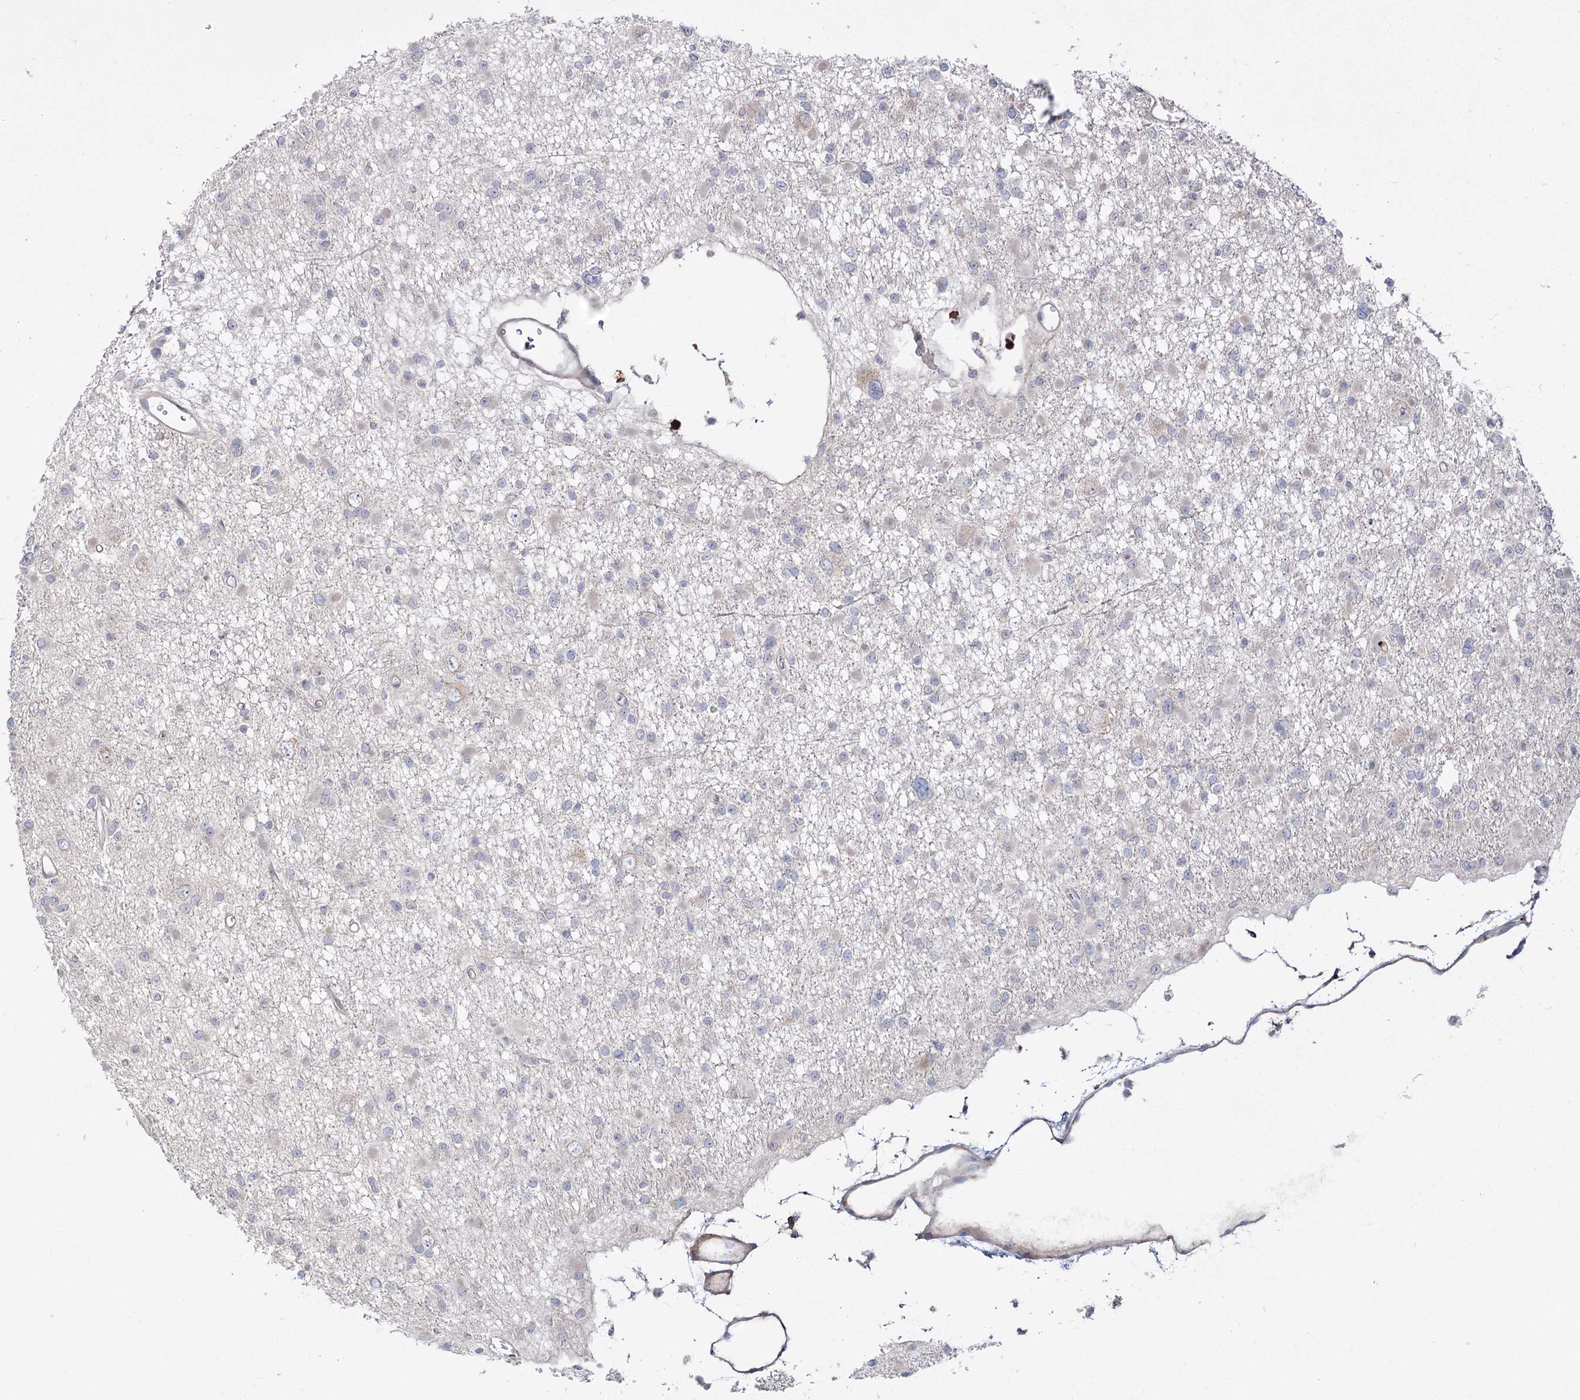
{"staining": {"intensity": "negative", "quantity": "none", "location": "none"}, "tissue": "glioma", "cell_type": "Tumor cells", "image_type": "cancer", "snomed": [{"axis": "morphology", "description": "Glioma, malignant, Low grade"}, {"axis": "topography", "description": "Brain"}], "caption": "Tumor cells are negative for protein expression in human glioma. Nuclei are stained in blue.", "gene": "SH3BP5L", "patient": {"sex": "female", "age": 22}}